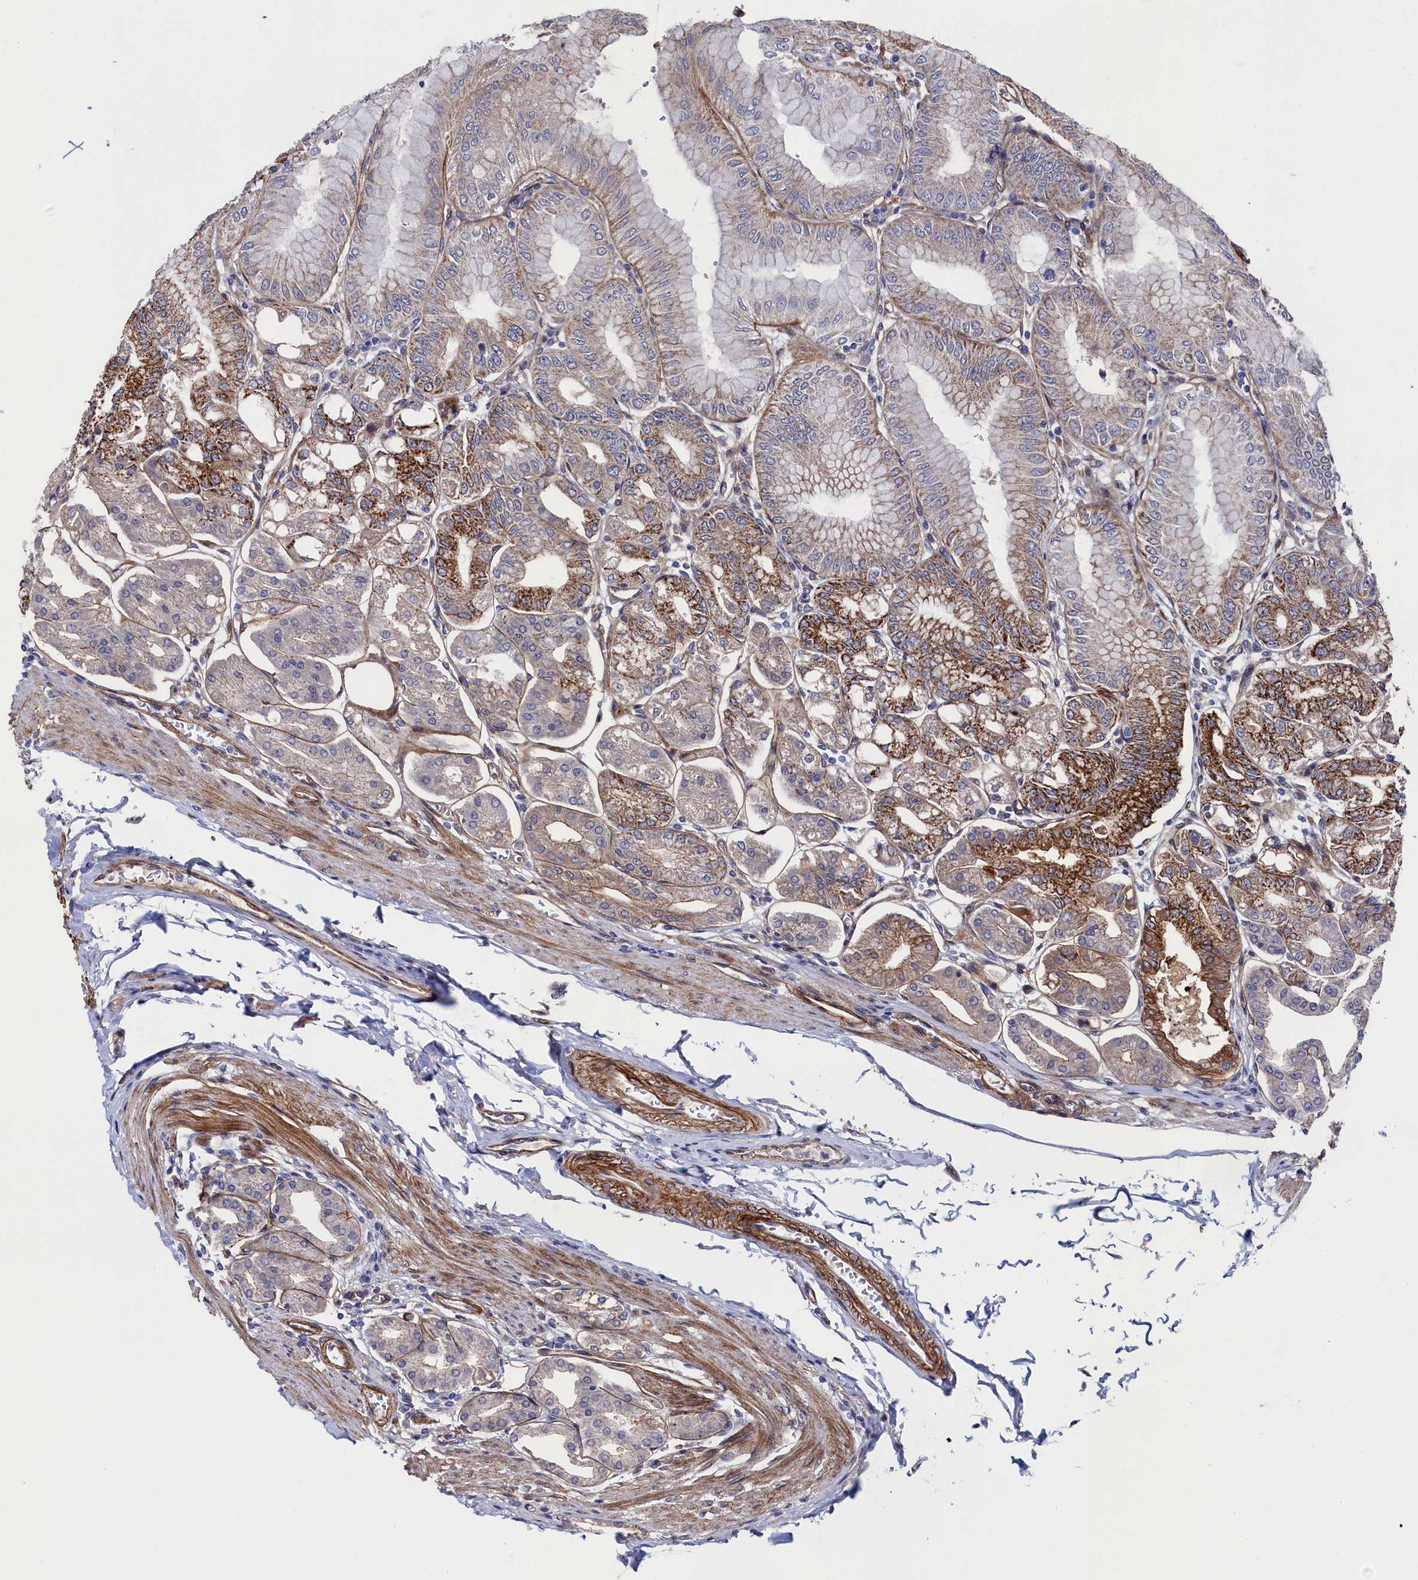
{"staining": {"intensity": "strong", "quantity": "25%-75%", "location": "cytoplasmic/membranous"}, "tissue": "stomach", "cell_type": "Glandular cells", "image_type": "normal", "snomed": [{"axis": "morphology", "description": "Normal tissue, NOS"}, {"axis": "topography", "description": "Stomach, lower"}], "caption": "A histopathology image showing strong cytoplasmic/membranous staining in approximately 25%-75% of glandular cells in unremarkable stomach, as visualized by brown immunohistochemical staining.", "gene": "ZNF891", "patient": {"sex": "male", "age": 71}}